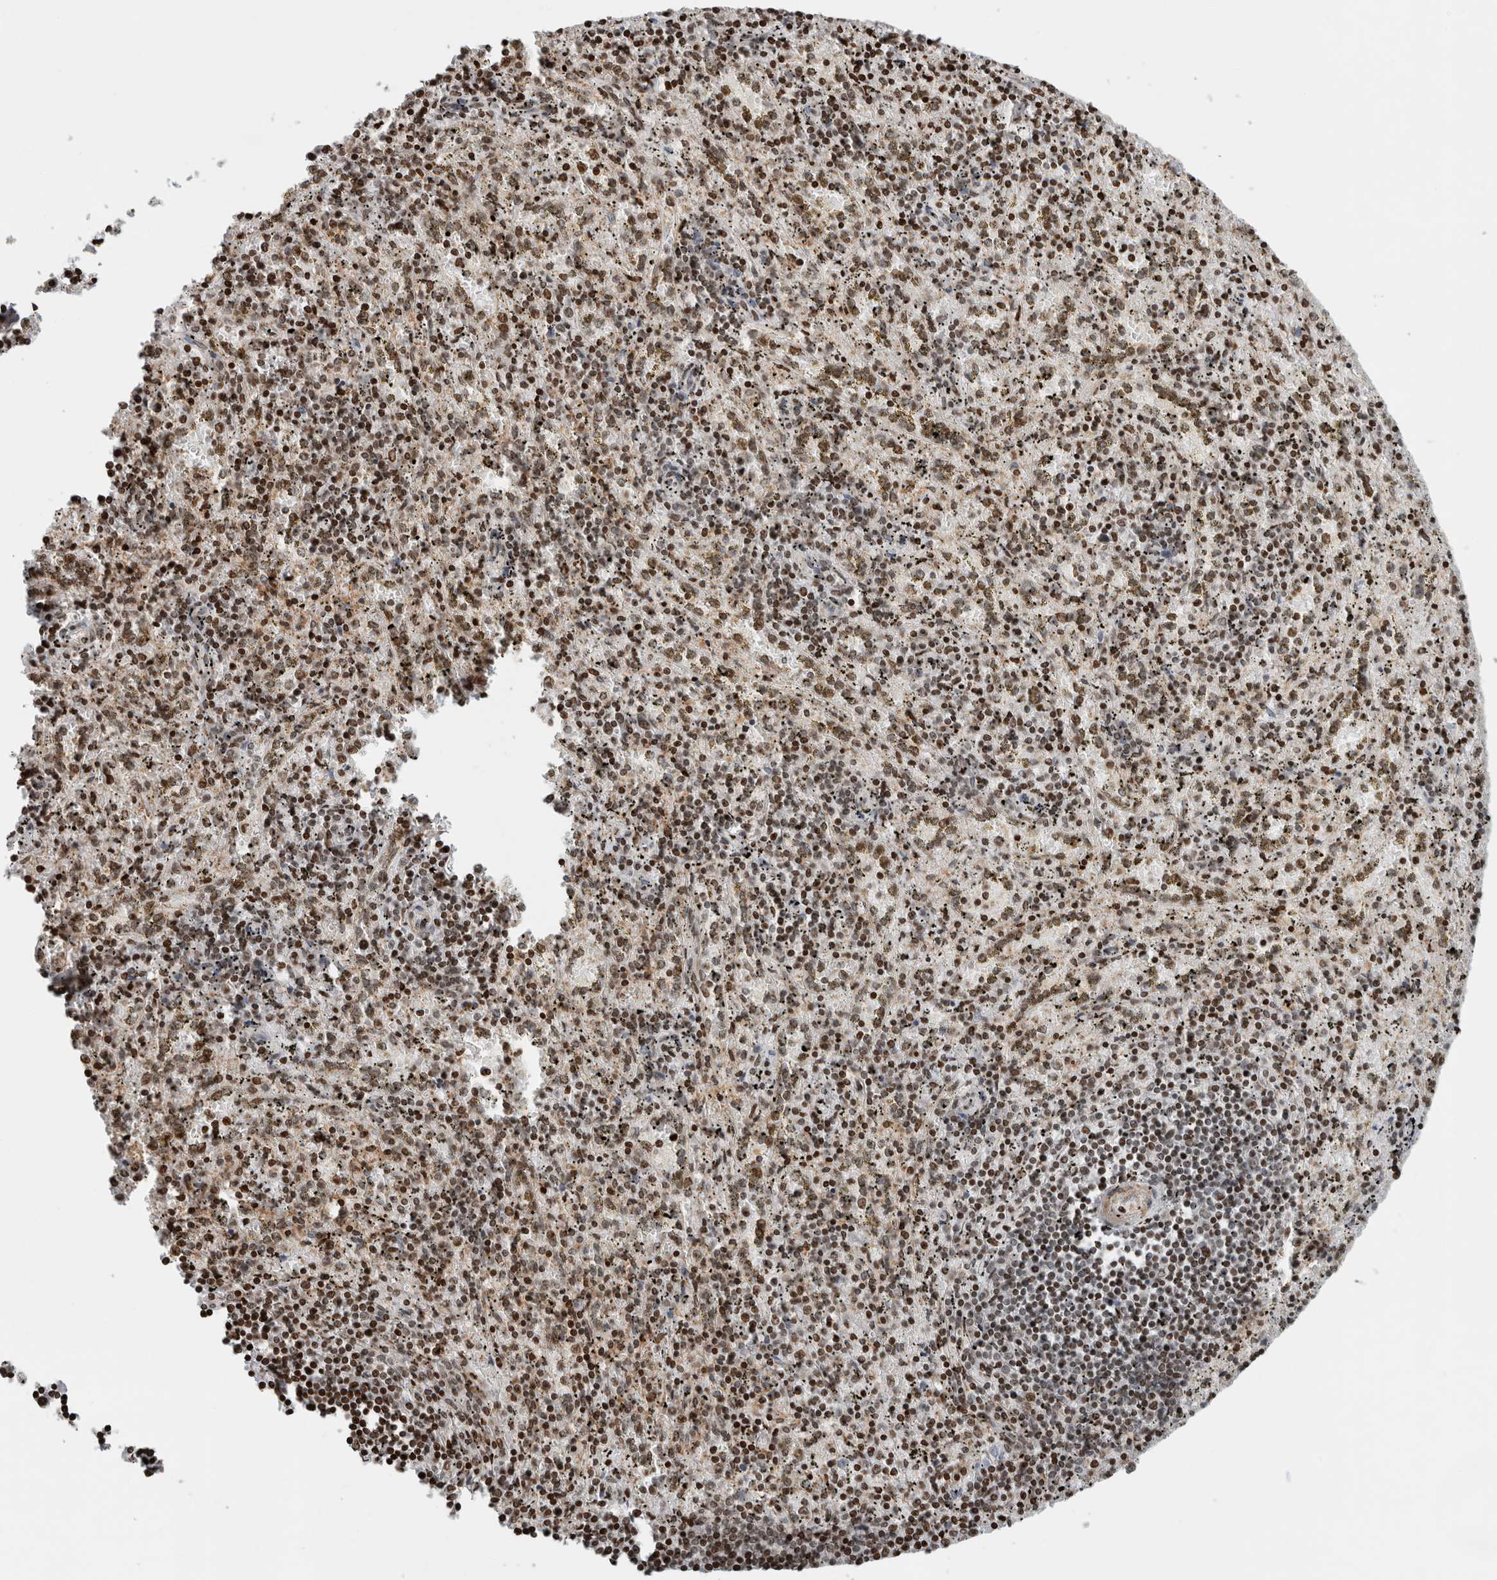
{"staining": {"intensity": "moderate", "quantity": ">75%", "location": "nuclear"}, "tissue": "spleen", "cell_type": "Cells in red pulp", "image_type": "normal", "snomed": [{"axis": "morphology", "description": "Normal tissue, NOS"}, {"axis": "topography", "description": "Spleen"}], "caption": "A high-resolution histopathology image shows immunohistochemistry staining of benign spleen, which reveals moderate nuclear expression in approximately >75% of cells in red pulp. (IHC, brightfield microscopy, high magnification).", "gene": "GINS4", "patient": {"sex": "male", "age": 11}}